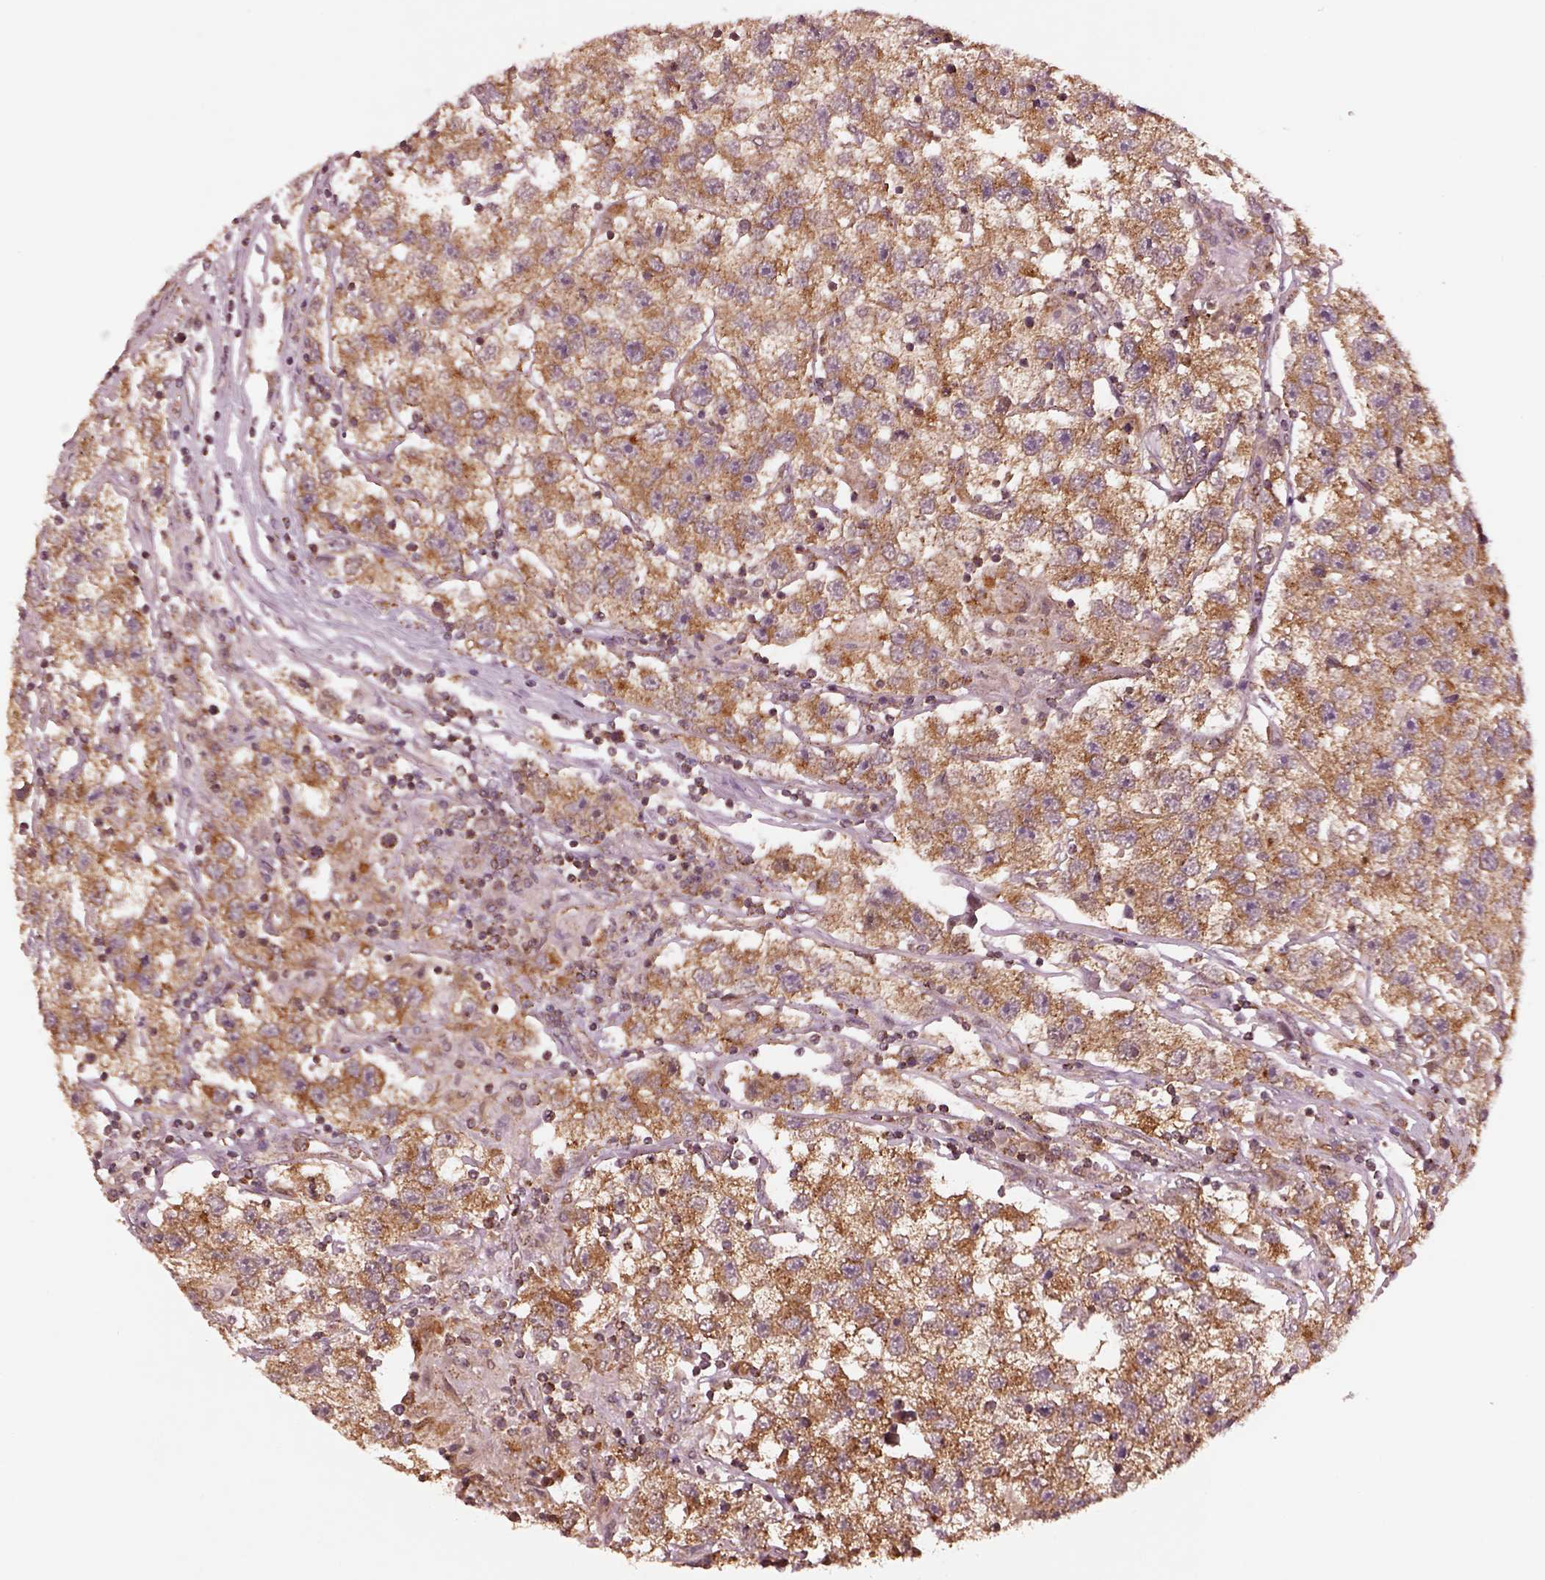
{"staining": {"intensity": "moderate", "quantity": ">75%", "location": "cytoplasmic/membranous"}, "tissue": "testis cancer", "cell_type": "Tumor cells", "image_type": "cancer", "snomed": [{"axis": "morphology", "description": "Seminoma, NOS"}, {"axis": "topography", "description": "Testis"}], "caption": "Testis seminoma stained for a protein (brown) demonstrates moderate cytoplasmic/membranous positive positivity in approximately >75% of tumor cells.", "gene": "WASHC2A", "patient": {"sex": "male", "age": 26}}